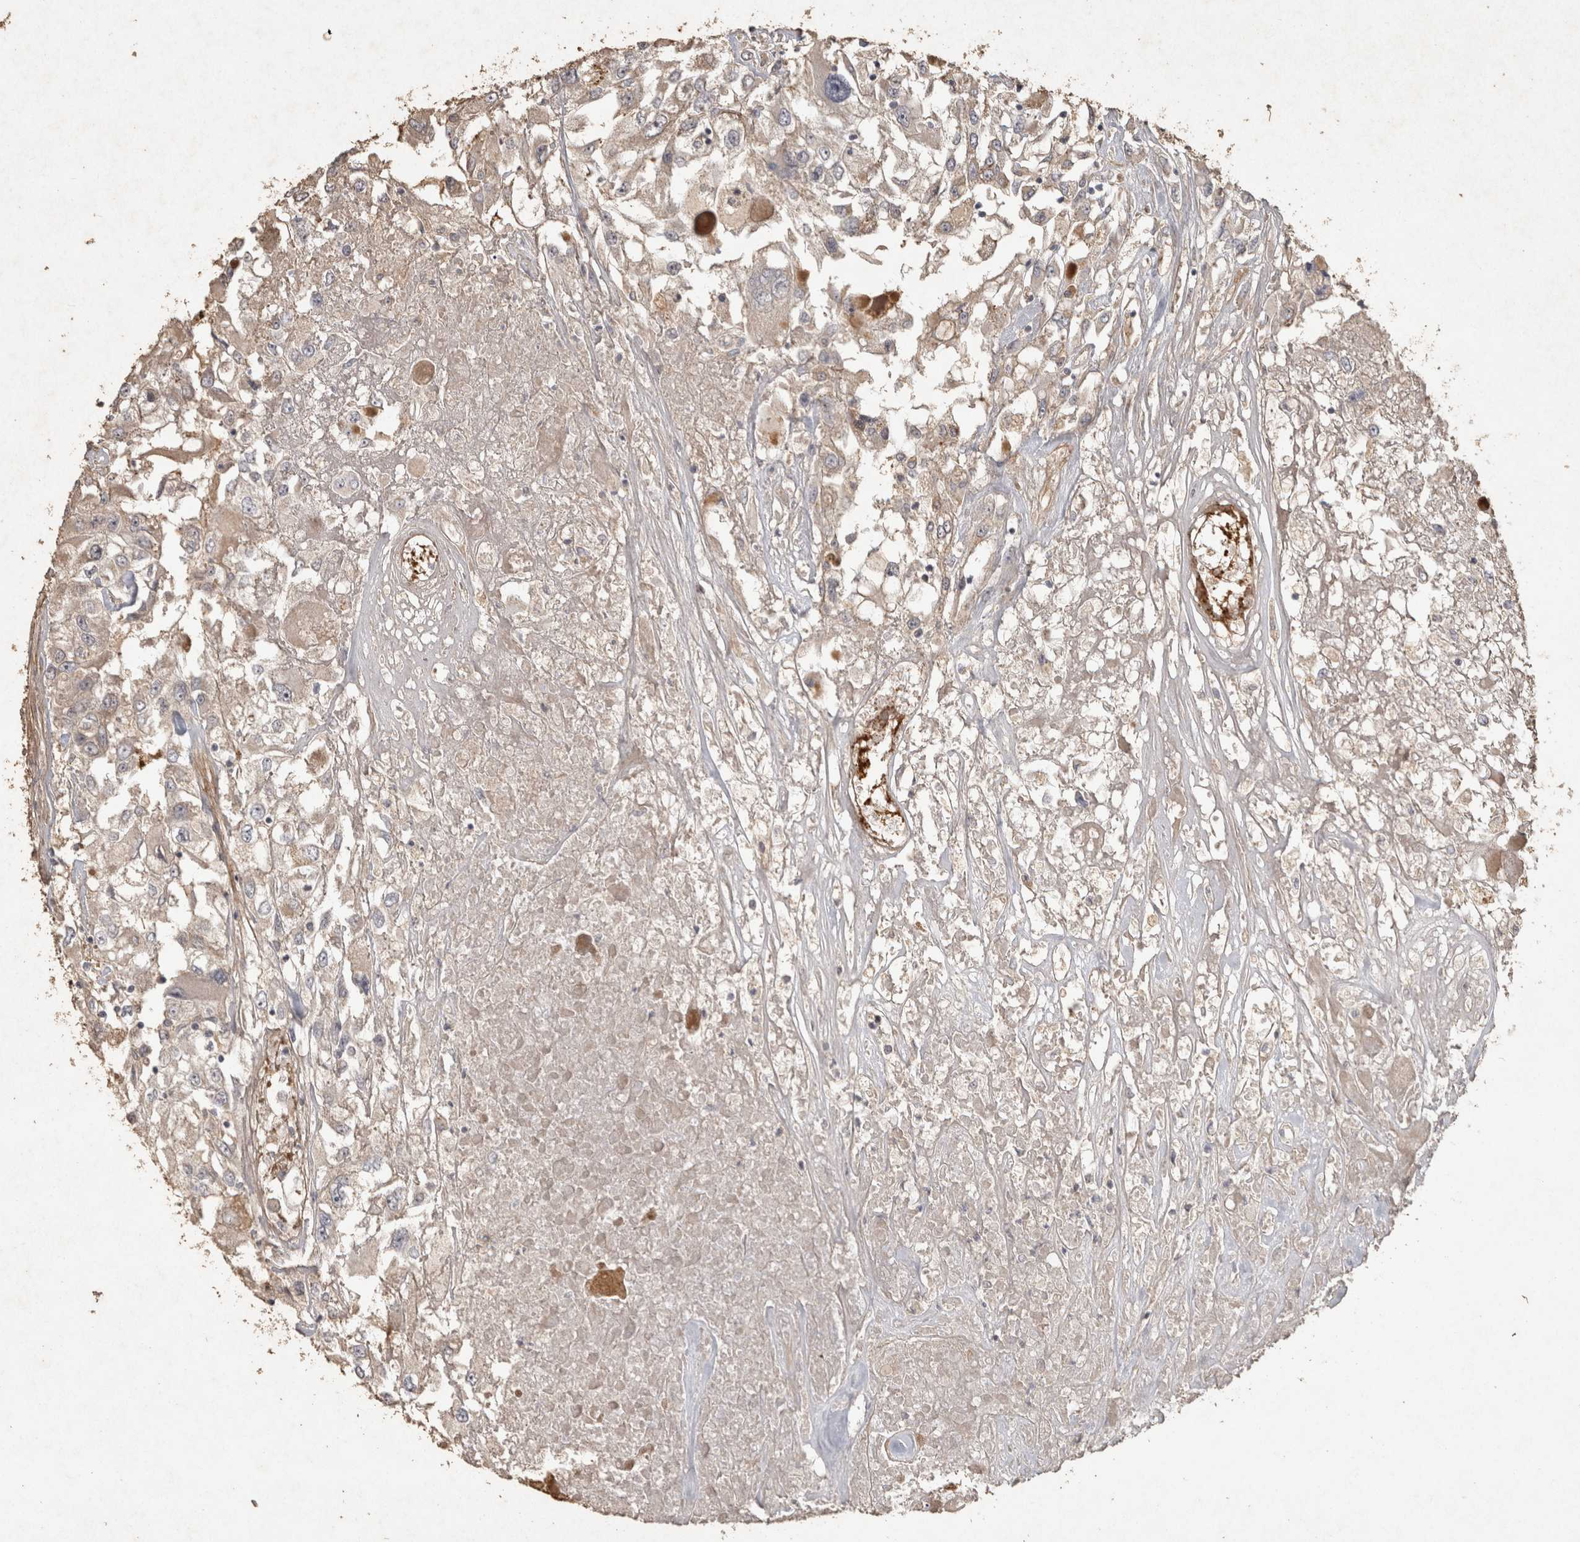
{"staining": {"intensity": "weak", "quantity": "25%-75%", "location": "cytoplasmic/membranous"}, "tissue": "renal cancer", "cell_type": "Tumor cells", "image_type": "cancer", "snomed": [{"axis": "morphology", "description": "Adenocarcinoma, NOS"}, {"axis": "topography", "description": "Kidney"}], "caption": "This is an image of IHC staining of renal cancer, which shows weak expression in the cytoplasmic/membranous of tumor cells.", "gene": "OSTN", "patient": {"sex": "female", "age": 52}}